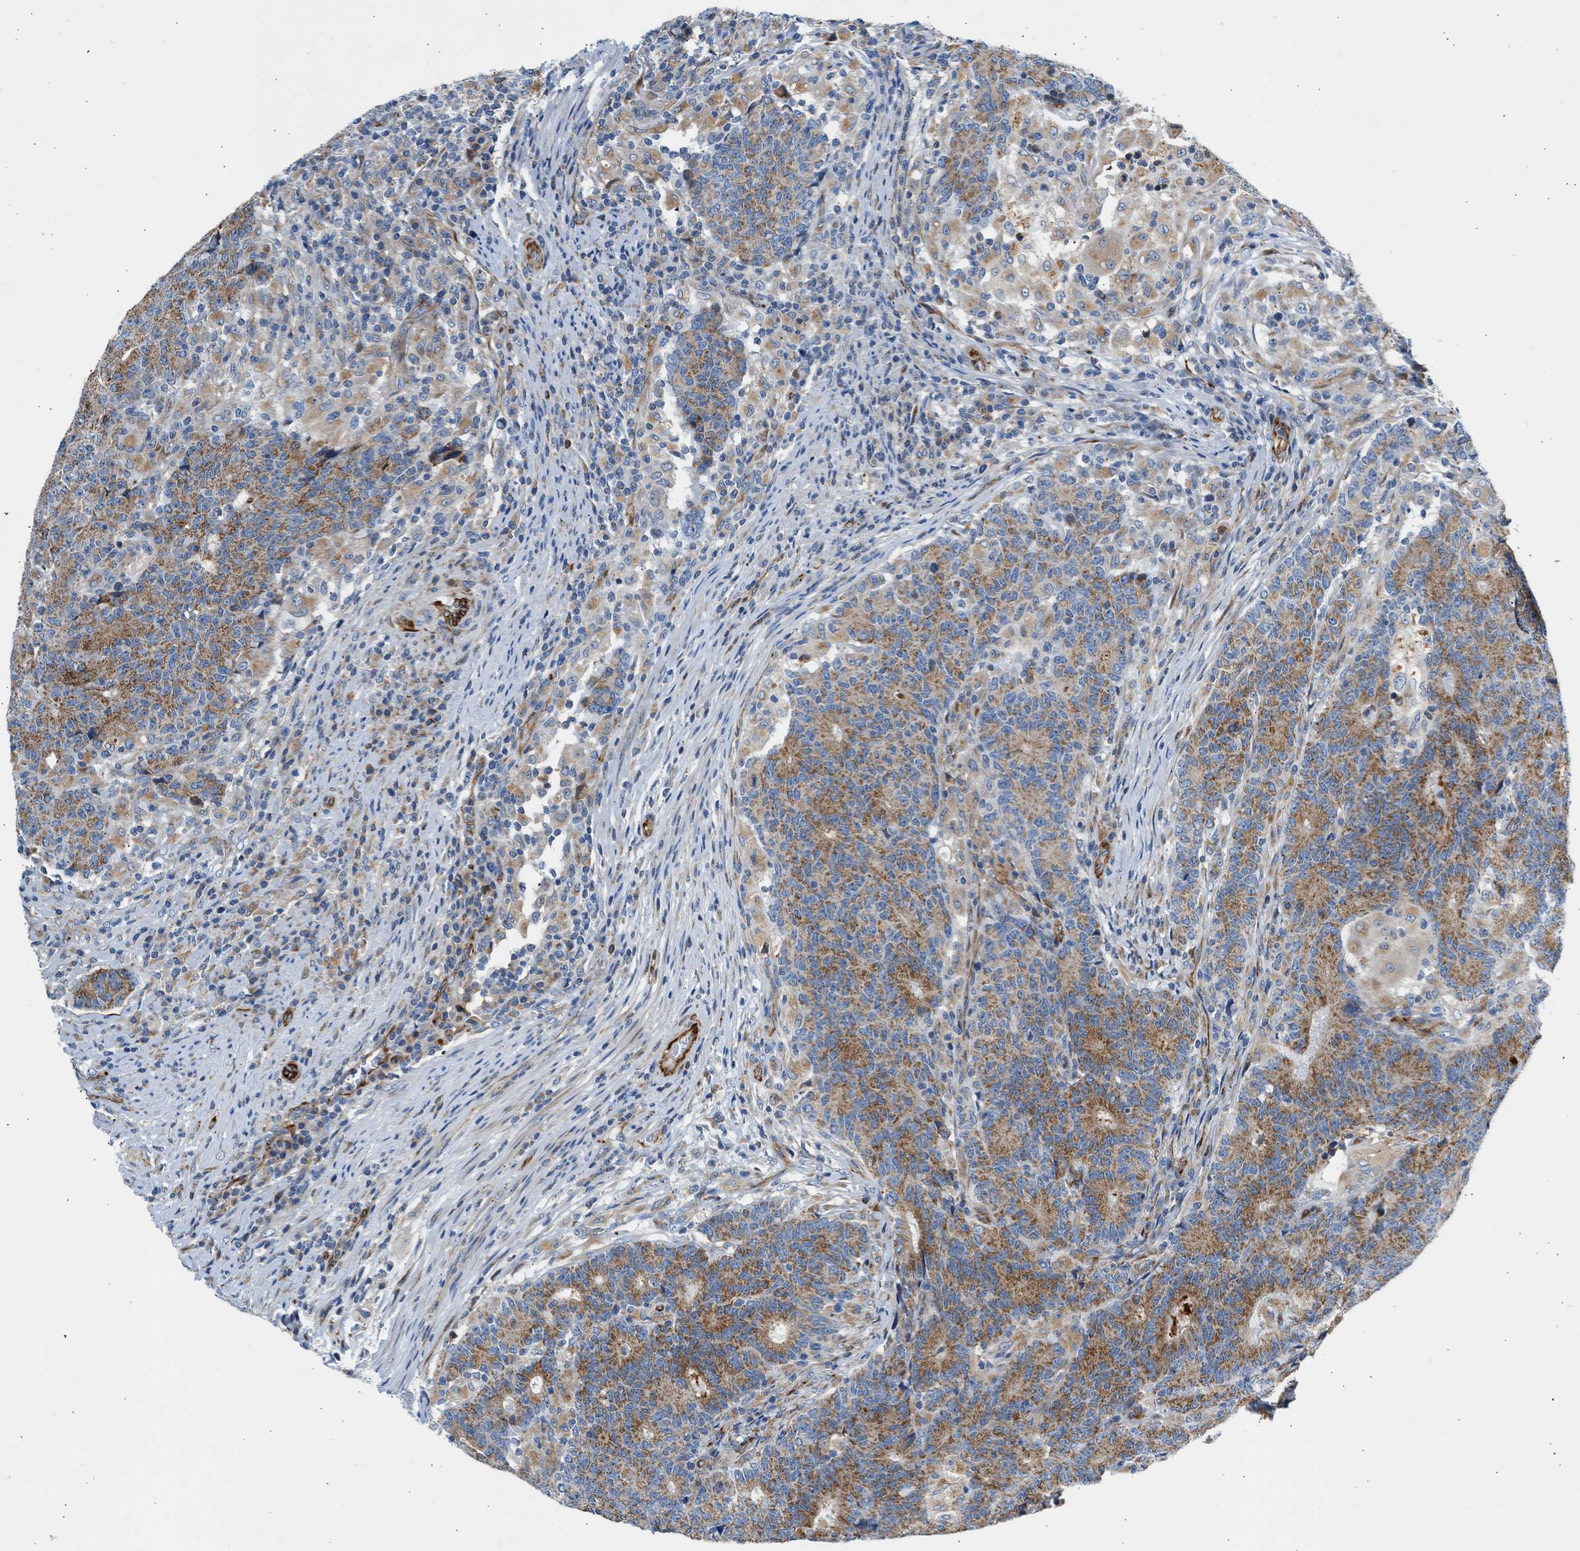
{"staining": {"intensity": "moderate", "quantity": ">75%", "location": "cytoplasmic/membranous"}, "tissue": "colorectal cancer", "cell_type": "Tumor cells", "image_type": "cancer", "snomed": [{"axis": "morphology", "description": "Normal tissue, NOS"}, {"axis": "morphology", "description": "Adenocarcinoma, NOS"}, {"axis": "topography", "description": "Colon"}], "caption": "IHC (DAB (3,3'-diaminobenzidine)) staining of human adenocarcinoma (colorectal) displays moderate cytoplasmic/membranous protein expression in about >75% of tumor cells. (Stains: DAB (3,3'-diaminobenzidine) in brown, nuclei in blue, Microscopy: brightfield microscopy at high magnification).", "gene": "ULK4", "patient": {"sex": "female", "age": 75}}